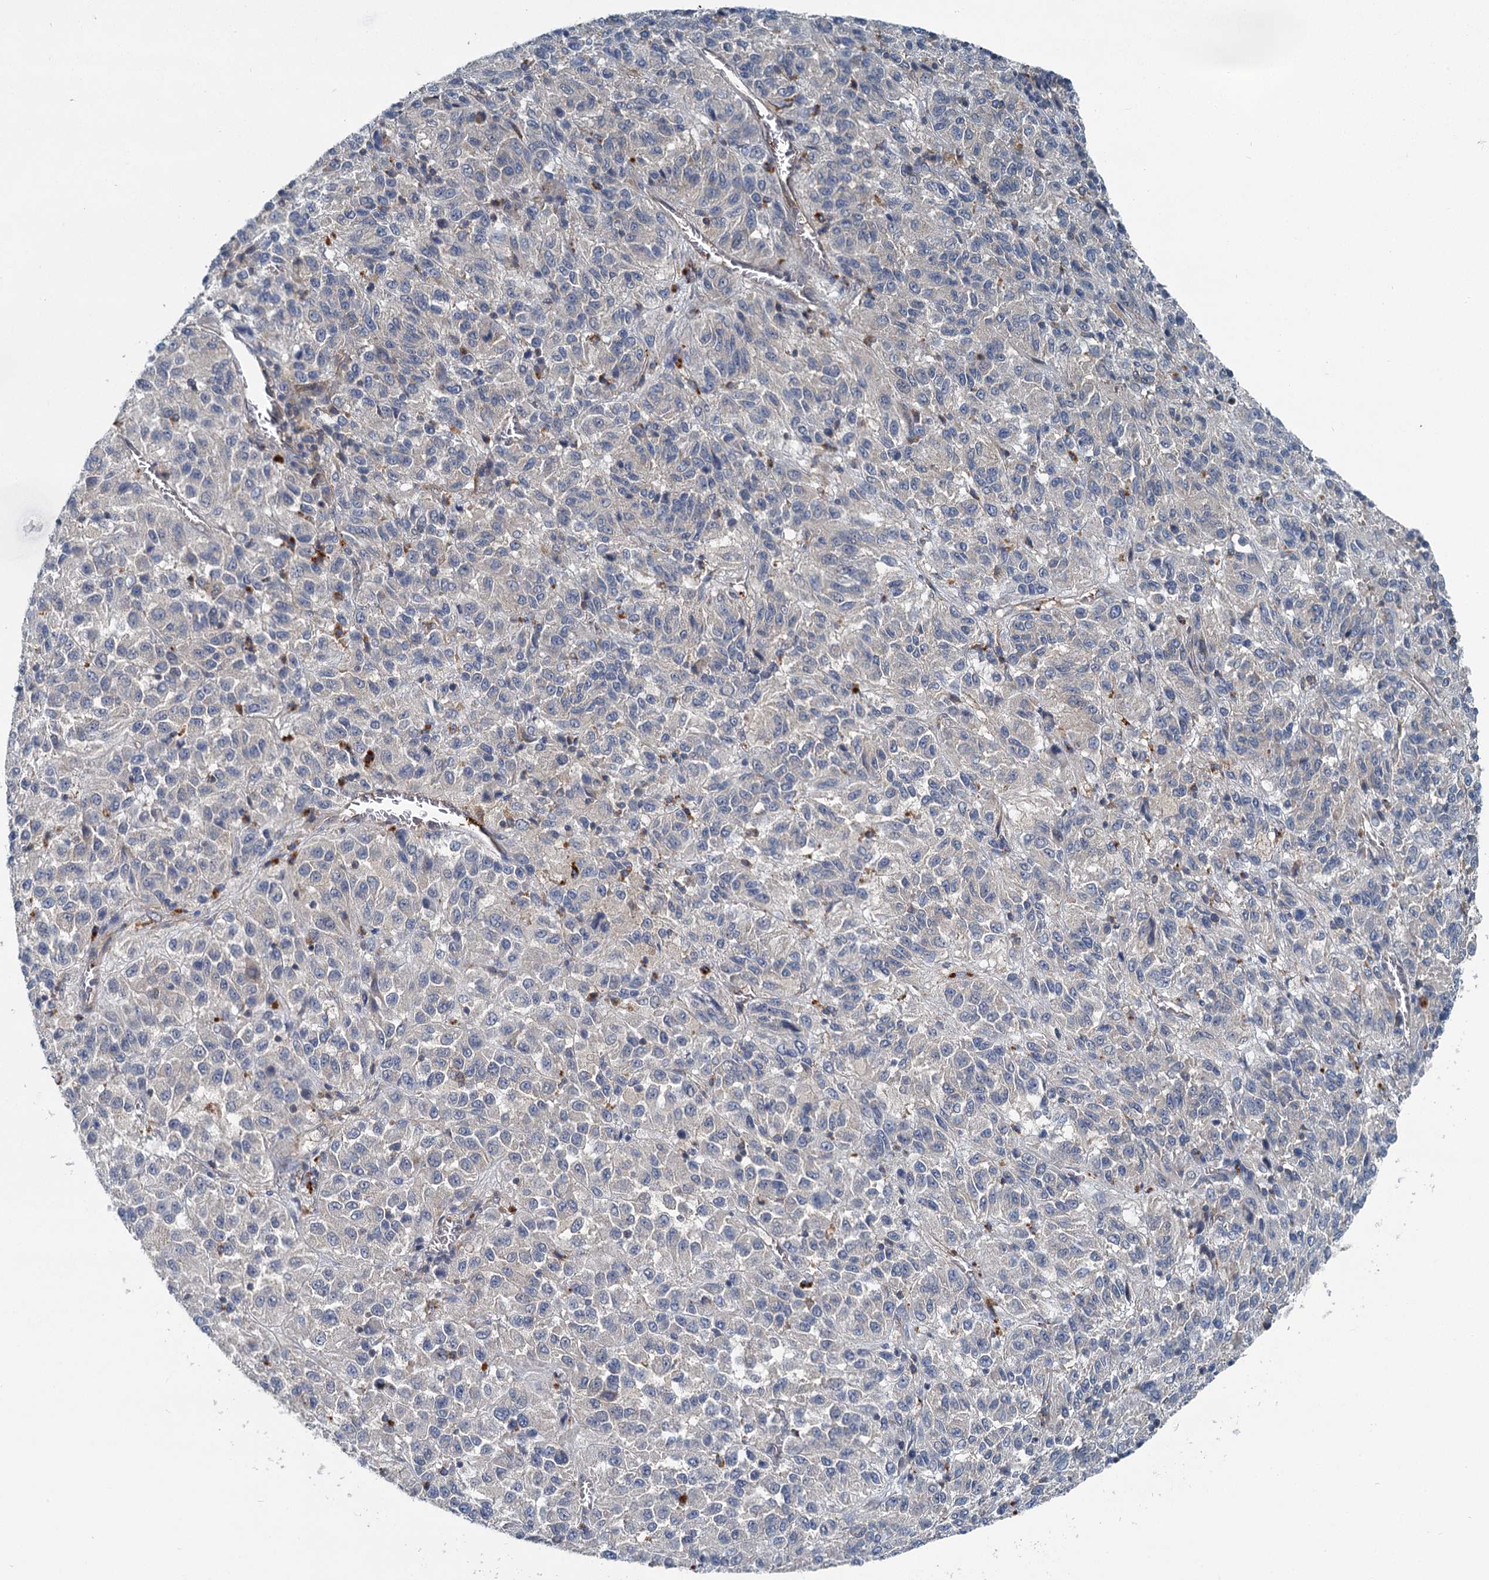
{"staining": {"intensity": "negative", "quantity": "none", "location": "none"}, "tissue": "melanoma", "cell_type": "Tumor cells", "image_type": "cancer", "snomed": [{"axis": "morphology", "description": "Malignant melanoma, Metastatic site"}, {"axis": "topography", "description": "Lung"}], "caption": "High power microscopy histopathology image of an immunohistochemistry histopathology image of melanoma, revealing no significant staining in tumor cells.", "gene": "GCLM", "patient": {"sex": "male", "age": 64}}